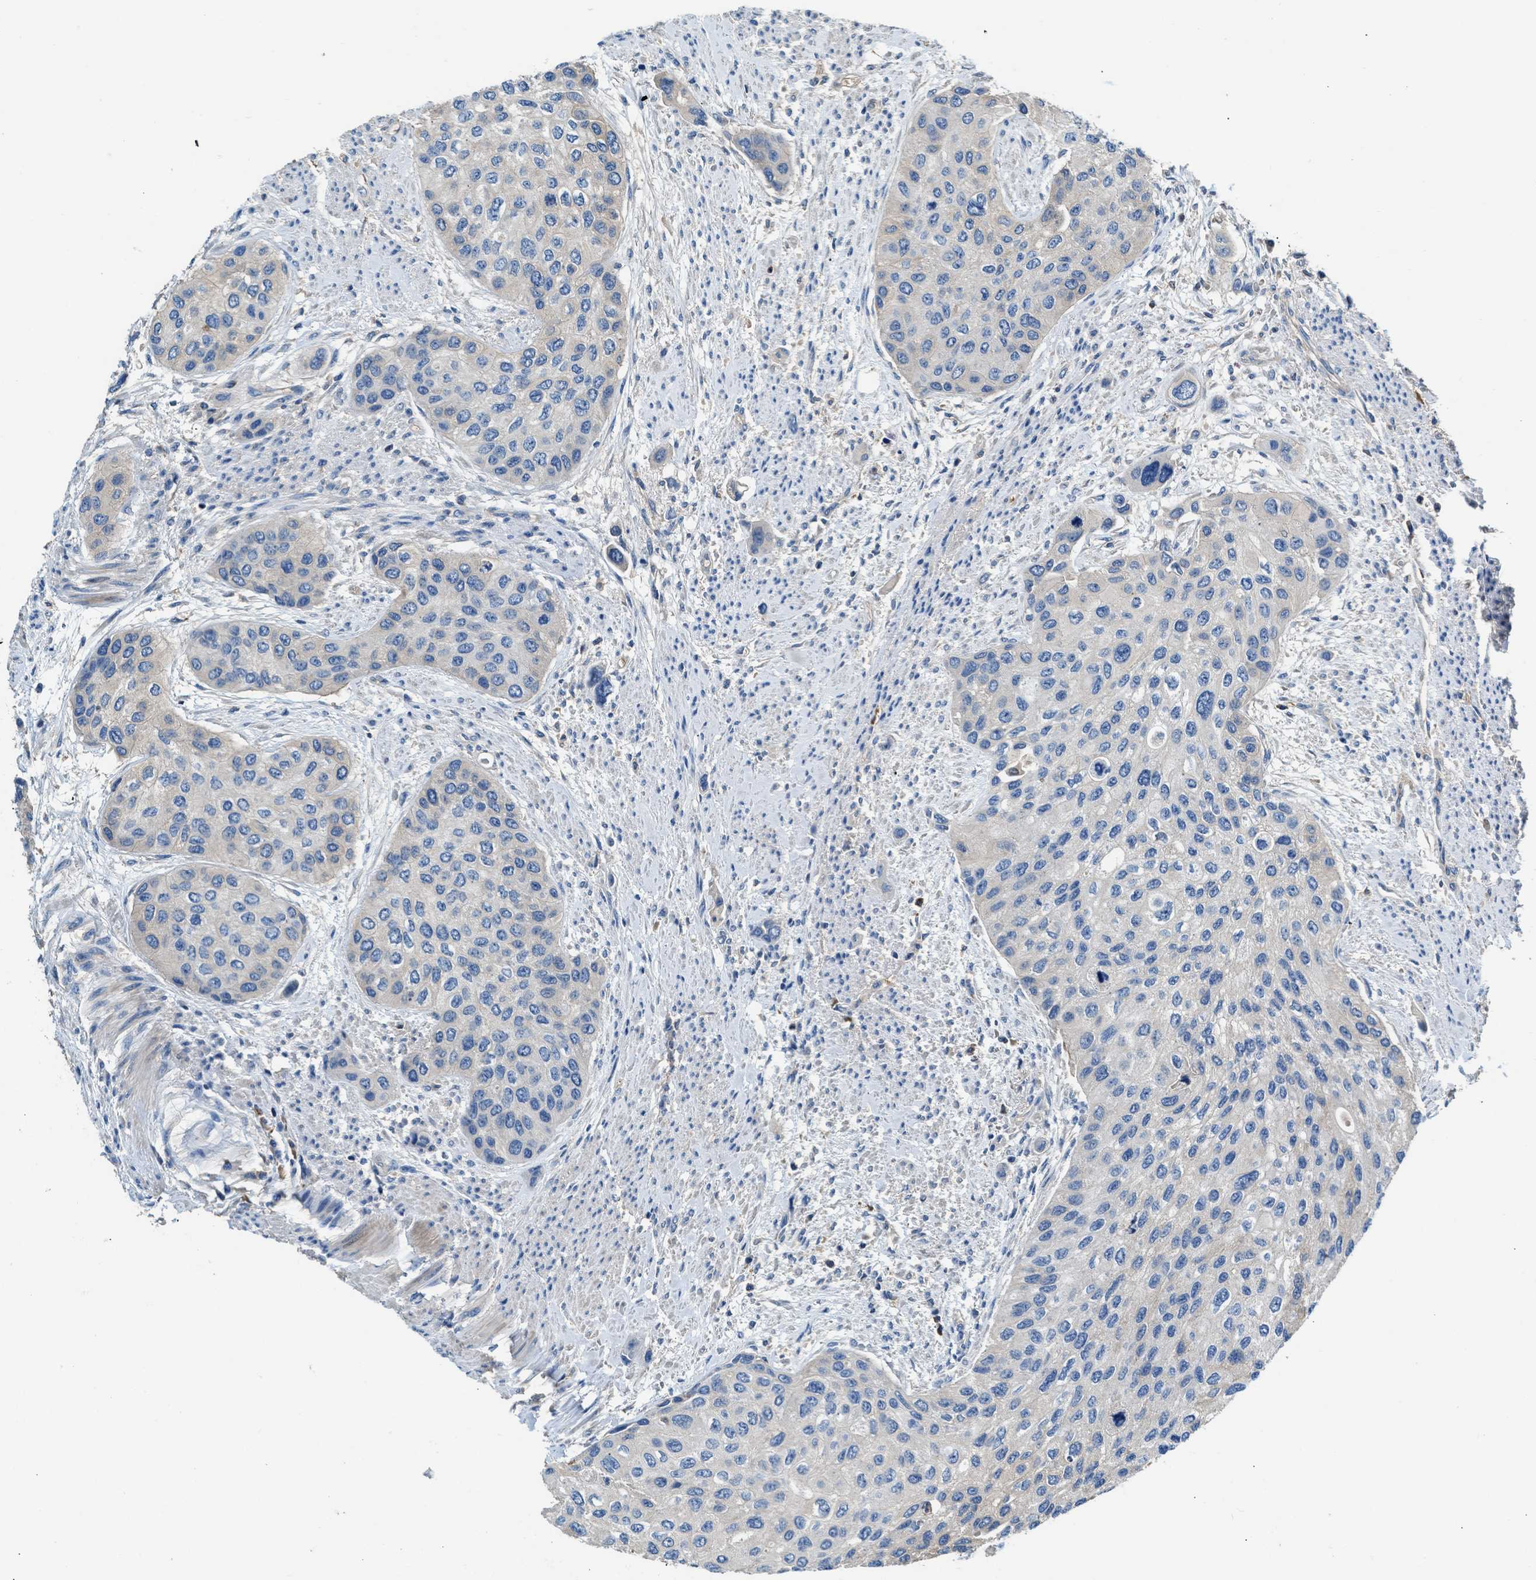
{"staining": {"intensity": "negative", "quantity": "none", "location": "none"}, "tissue": "urothelial cancer", "cell_type": "Tumor cells", "image_type": "cancer", "snomed": [{"axis": "morphology", "description": "Urothelial carcinoma, High grade"}, {"axis": "topography", "description": "Urinary bladder"}], "caption": "Immunohistochemistry (IHC) image of neoplastic tissue: high-grade urothelial carcinoma stained with DAB (3,3'-diaminobenzidine) shows no significant protein expression in tumor cells.", "gene": "RWDD2B", "patient": {"sex": "female", "age": 56}}